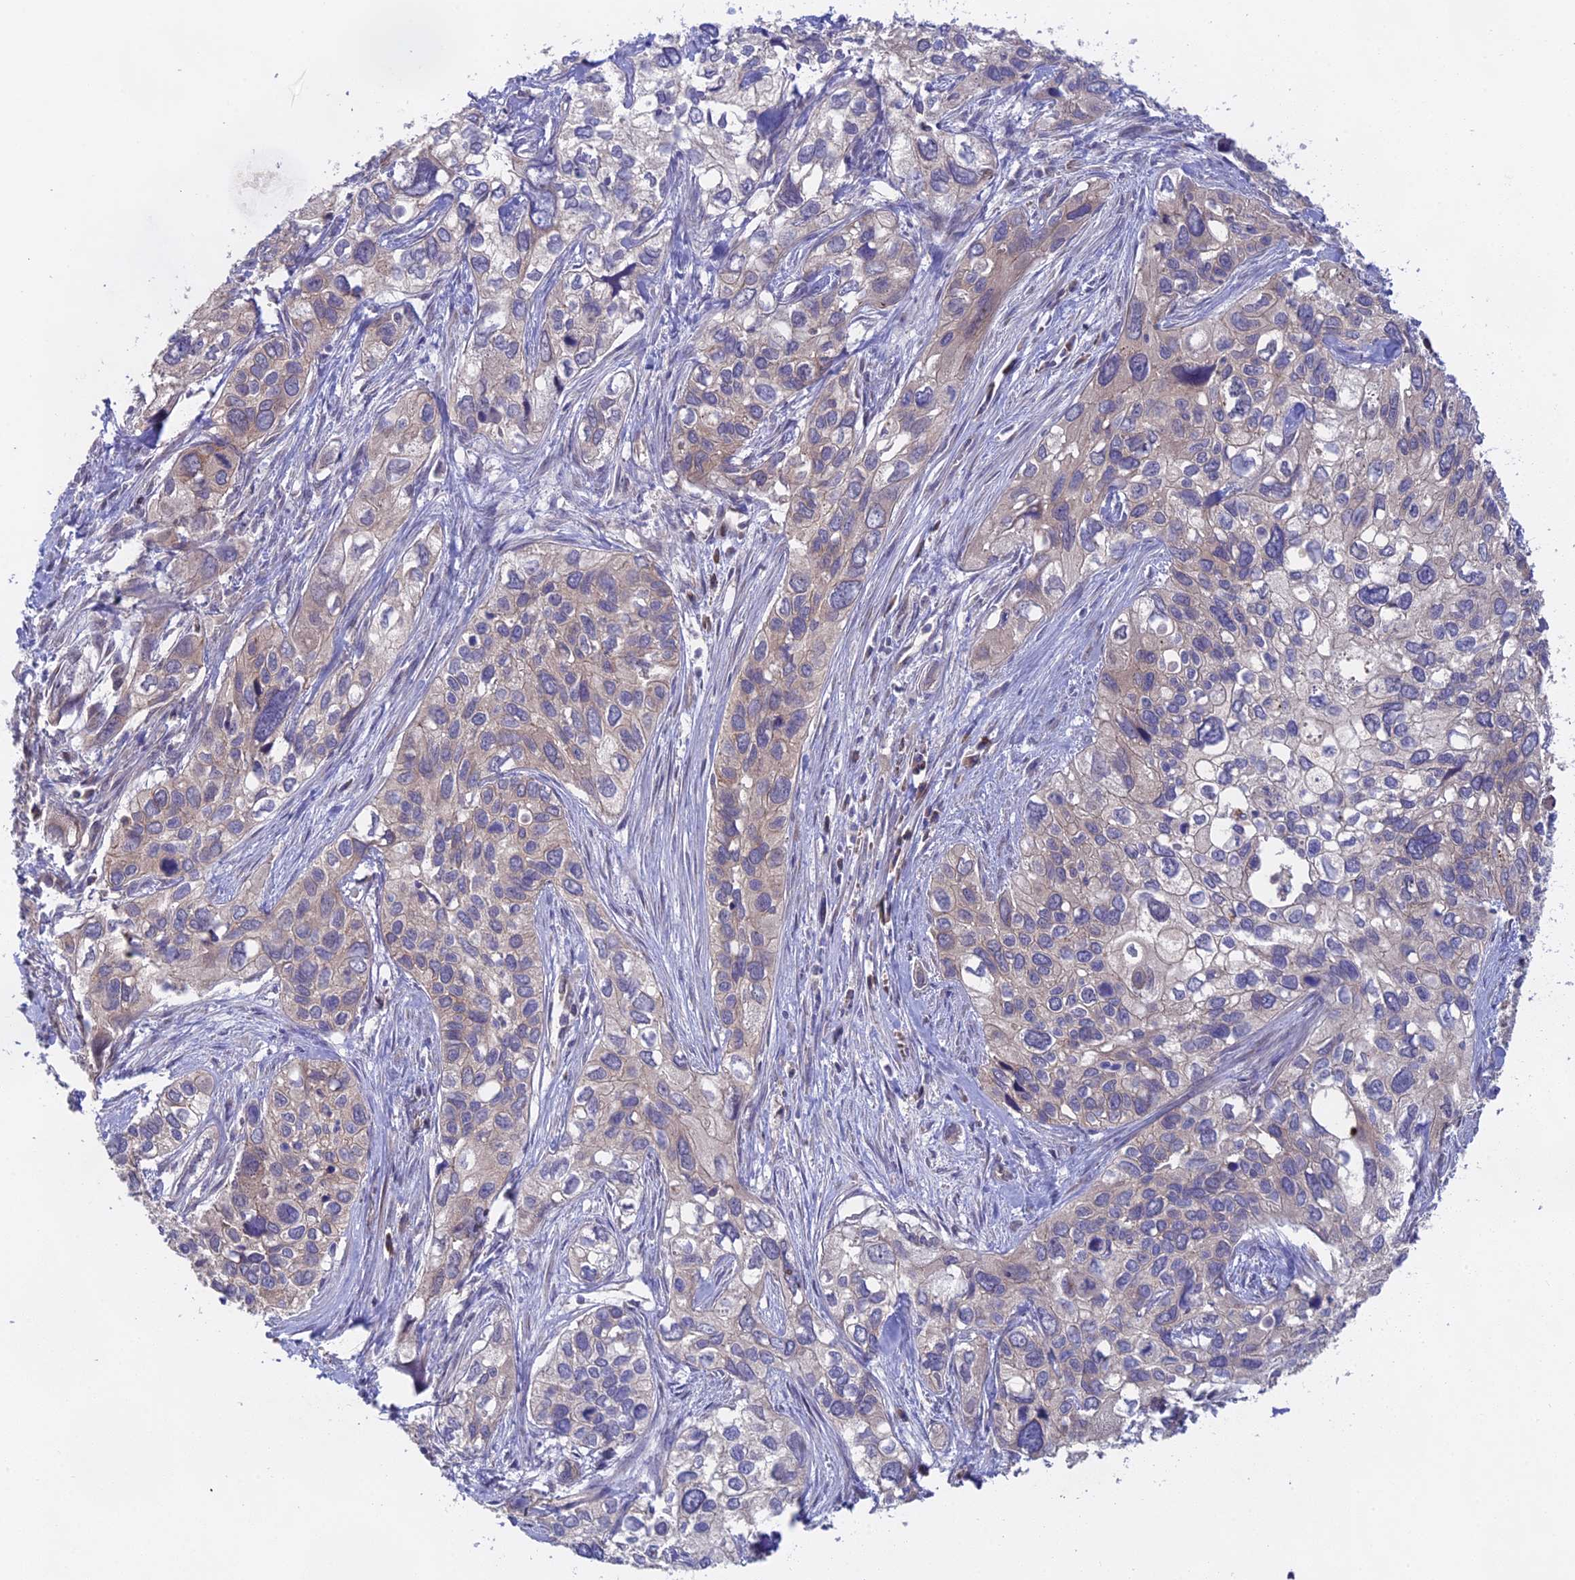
{"staining": {"intensity": "weak", "quantity": "<25%", "location": "cytoplasmic/membranous"}, "tissue": "cervical cancer", "cell_type": "Tumor cells", "image_type": "cancer", "snomed": [{"axis": "morphology", "description": "Squamous cell carcinoma, NOS"}, {"axis": "topography", "description": "Cervix"}], "caption": "This is an immunohistochemistry (IHC) micrograph of cervical cancer. There is no staining in tumor cells.", "gene": "TENT4B", "patient": {"sex": "female", "age": 55}}